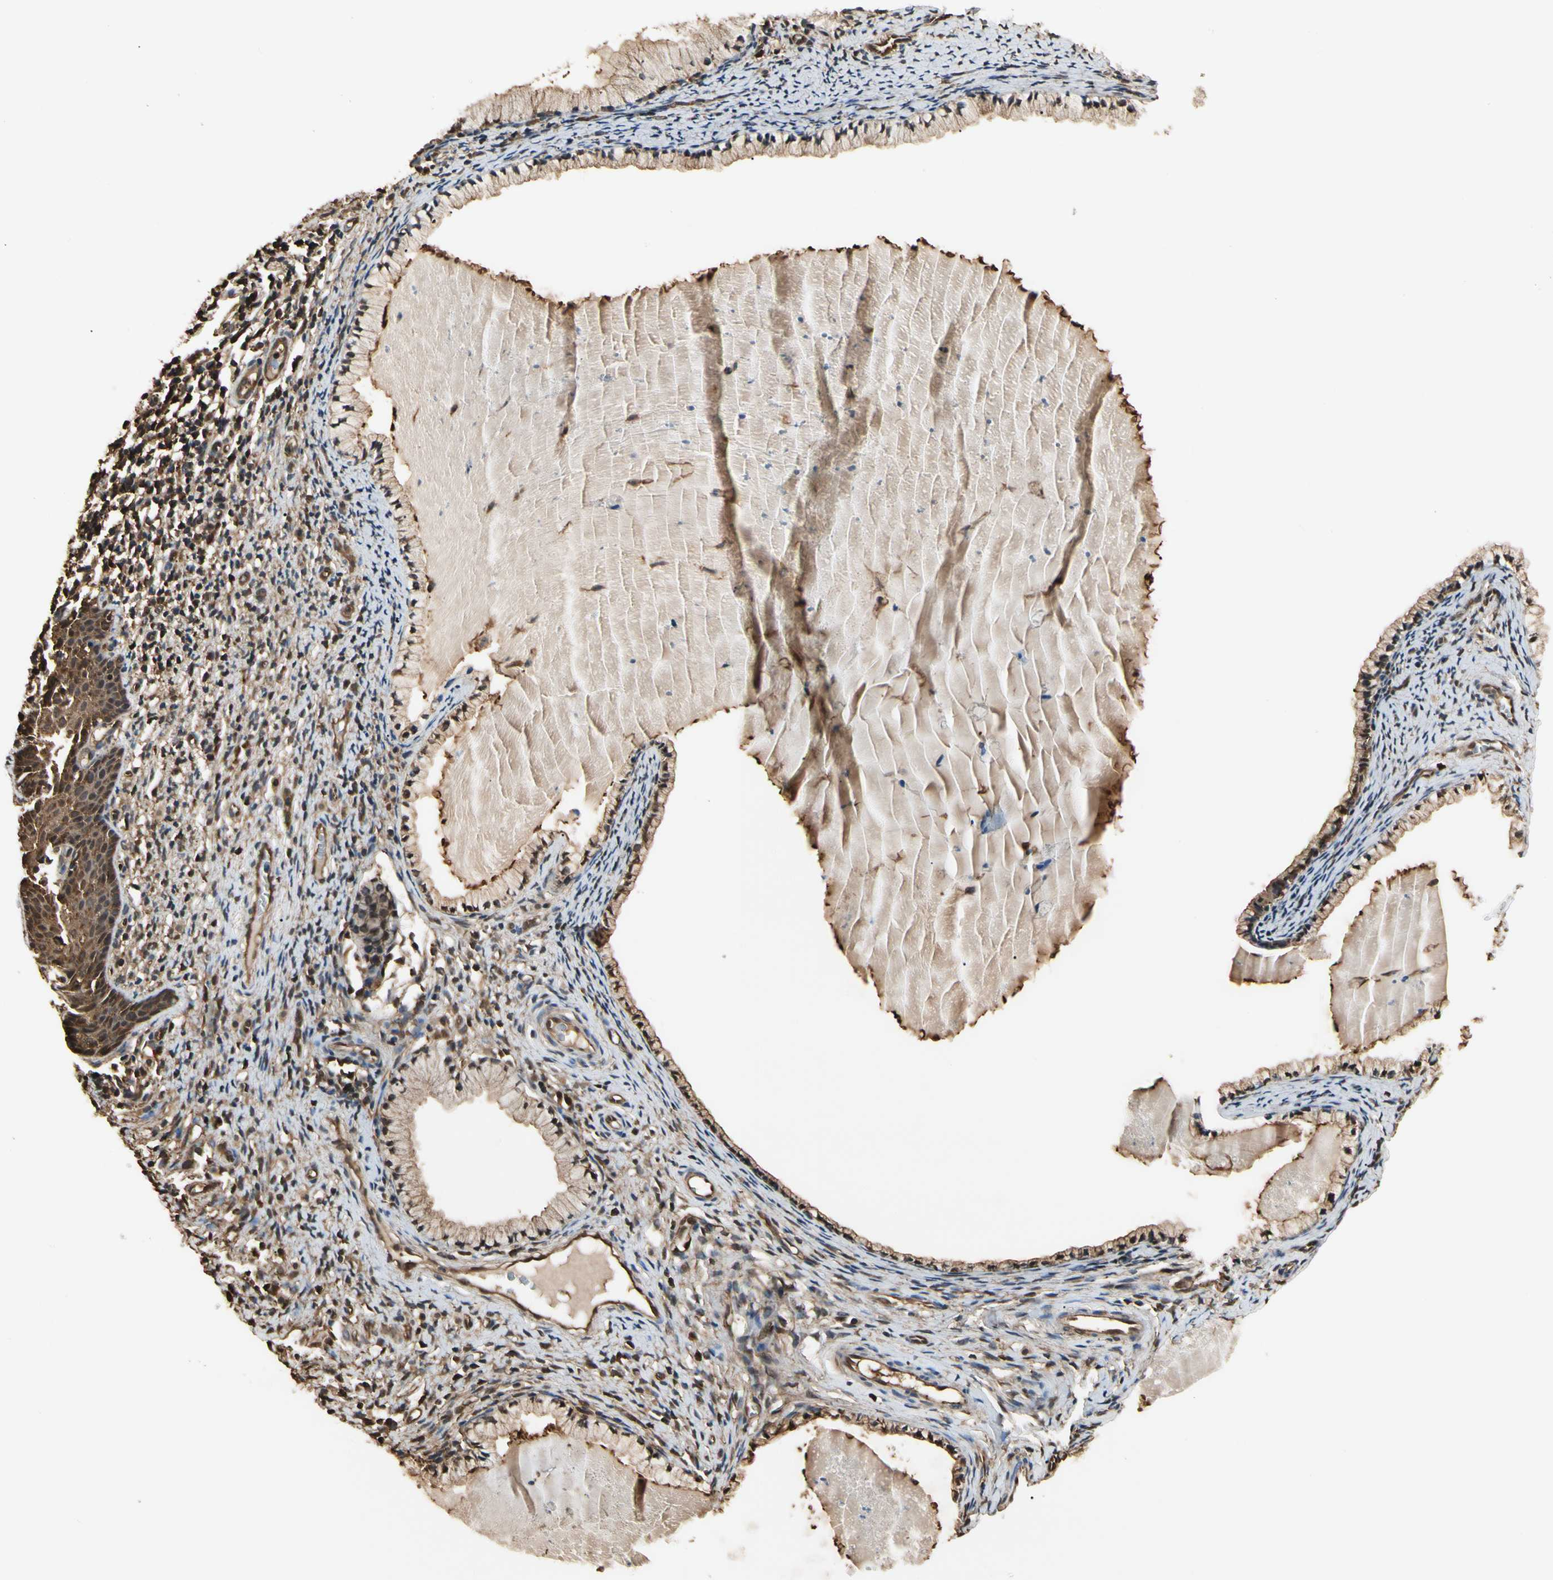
{"staining": {"intensity": "moderate", "quantity": ">75%", "location": "cytoplasmic/membranous,nuclear"}, "tissue": "cervix", "cell_type": "Glandular cells", "image_type": "normal", "snomed": [{"axis": "morphology", "description": "Normal tissue, NOS"}, {"axis": "topography", "description": "Cervix"}], "caption": "An immunohistochemistry image of benign tissue is shown. Protein staining in brown shows moderate cytoplasmic/membranous,nuclear positivity in cervix within glandular cells.", "gene": "YWHAE", "patient": {"sex": "female", "age": 70}}